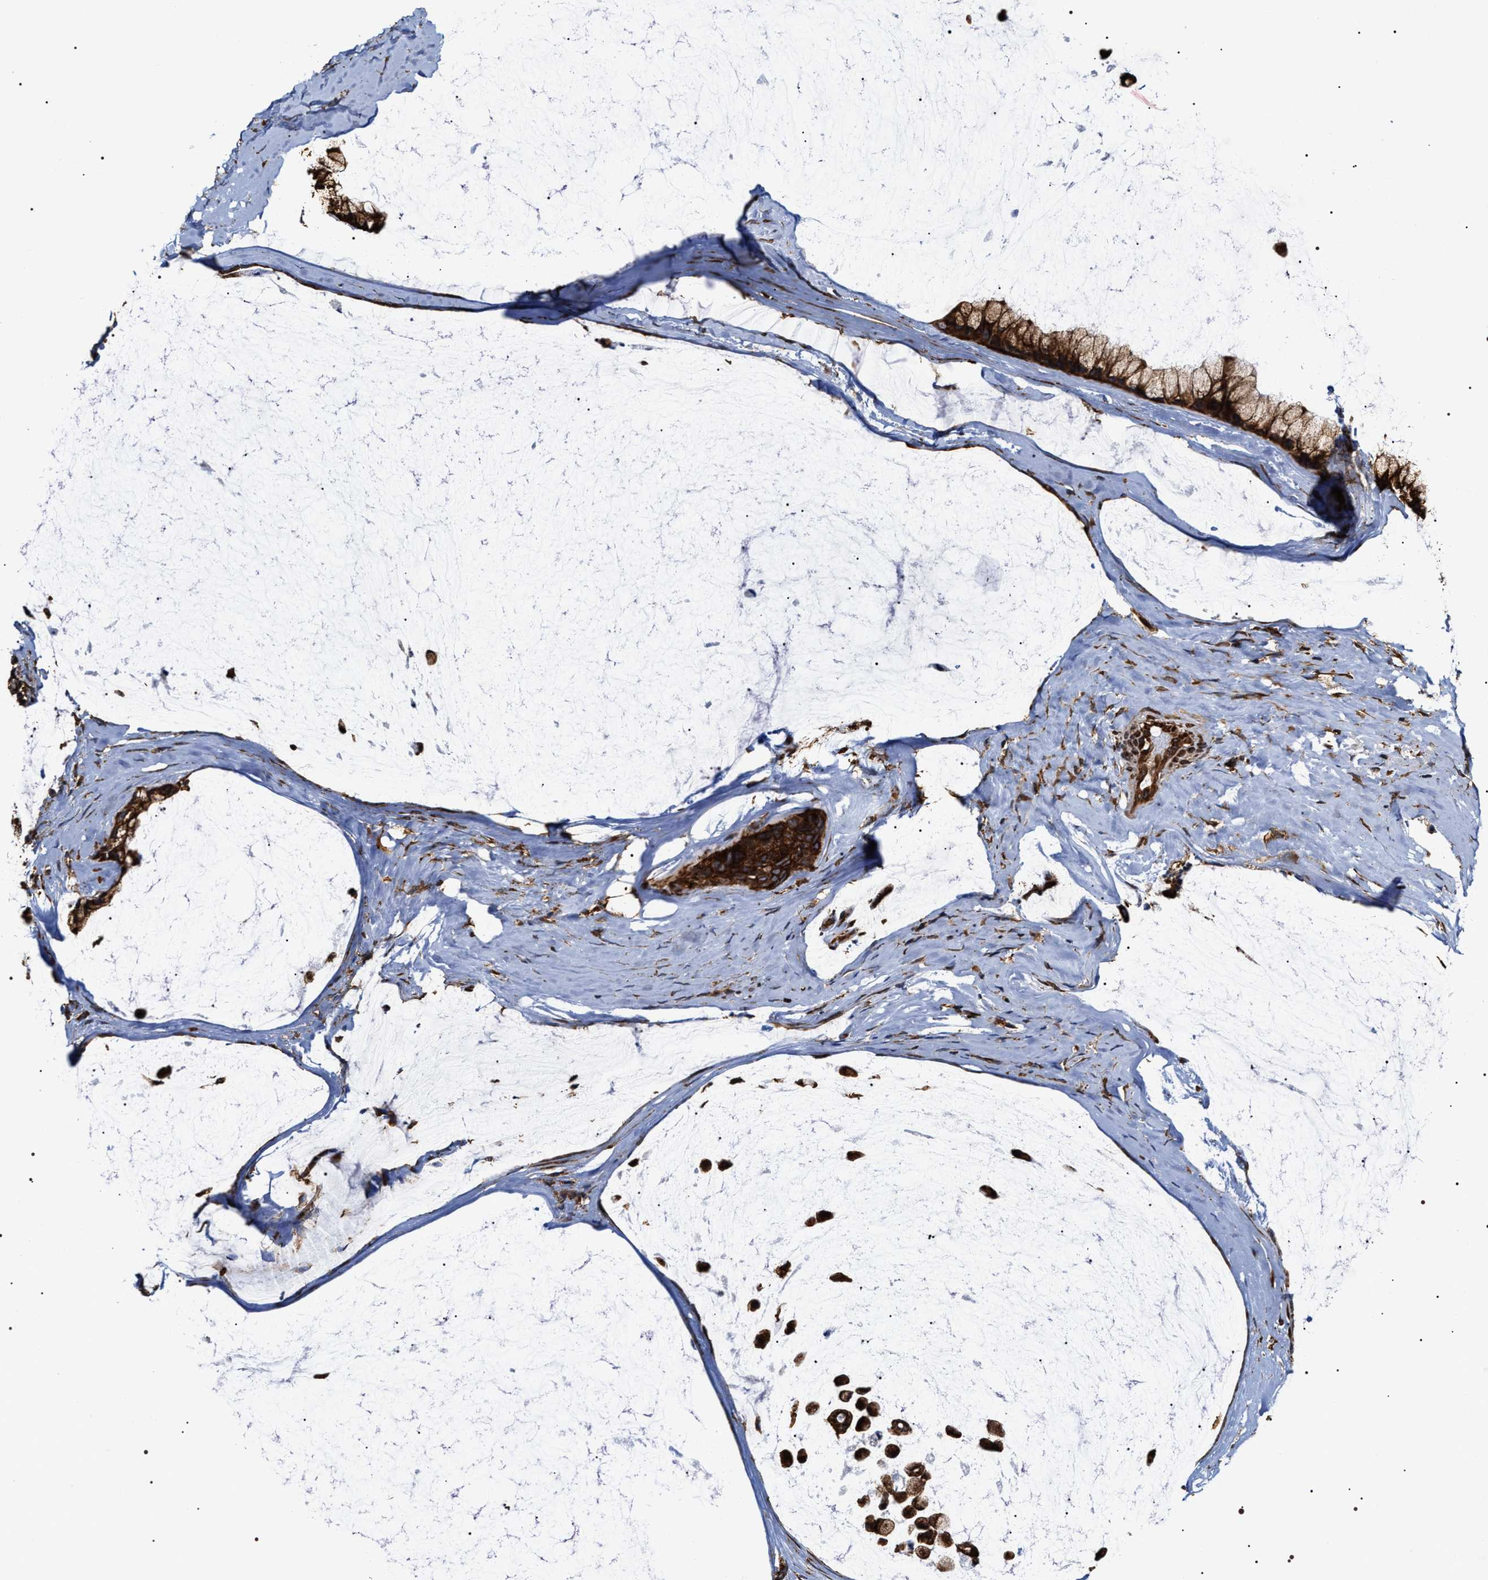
{"staining": {"intensity": "strong", "quantity": ">75%", "location": "cytoplasmic/membranous"}, "tissue": "ovarian cancer", "cell_type": "Tumor cells", "image_type": "cancer", "snomed": [{"axis": "morphology", "description": "Cystadenocarcinoma, mucinous, NOS"}, {"axis": "topography", "description": "Ovary"}], "caption": "About >75% of tumor cells in human ovarian cancer reveal strong cytoplasmic/membranous protein expression as visualized by brown immunohistochemical staining.", "gene": "SERBP1", "patient": {"sex": "female", "age": 39}}